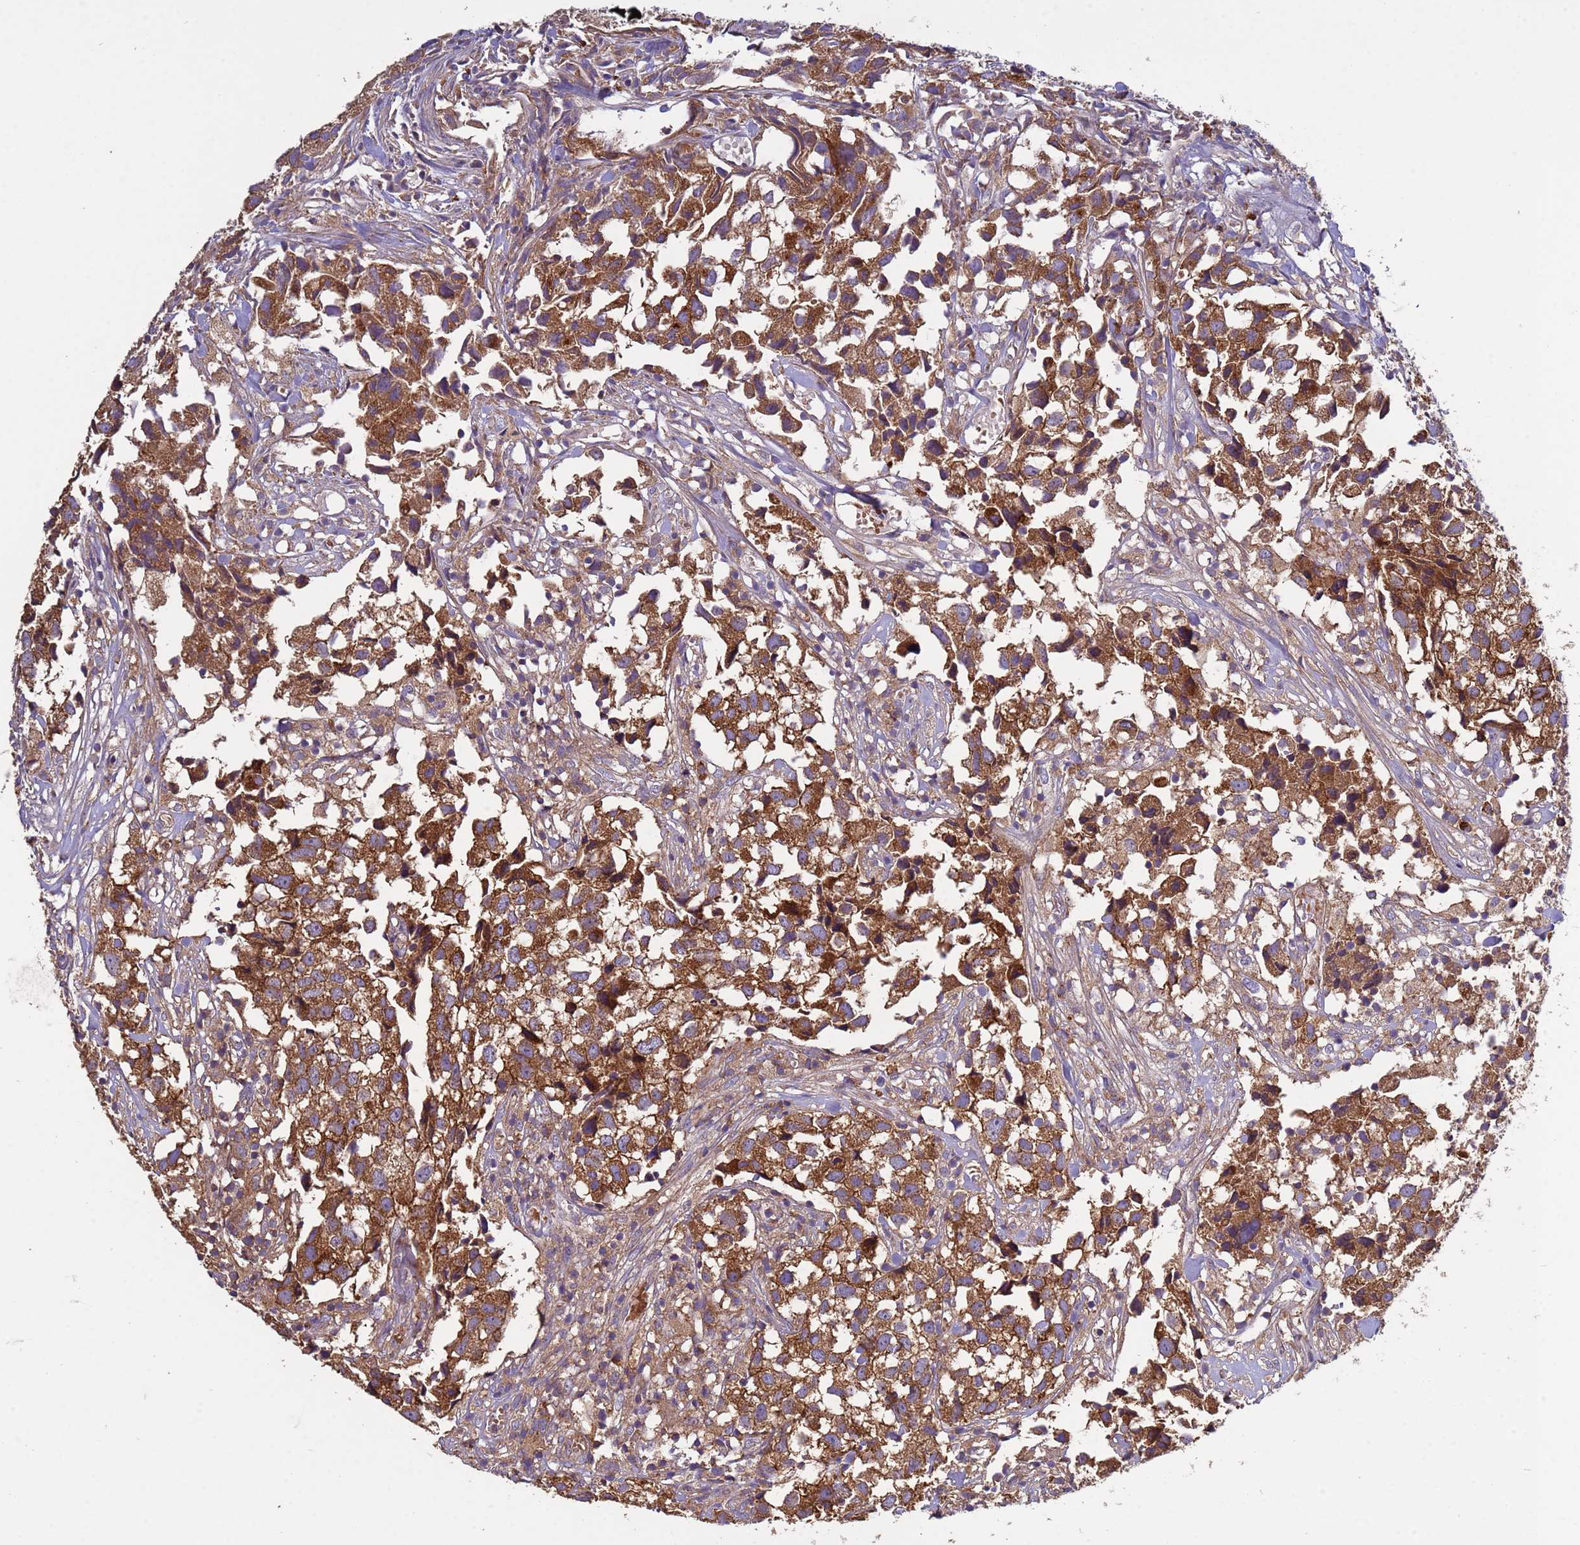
{"staining": {"intensity": "moderate", "quantity": ">75%", "location": "cytoplasmic/membranous"}, "tissue": "urothelial cancer", "cell_type": "Tumor cells", "image_type": "cancer", "snomed": [{"axis": "morphology", "description": "Urothelial carcinoma, High grade"}, {"axis": "topography", "description": "Urinary bladder"}], "caption": "Immunohistochemistry (IHC) of urothelial cancer reveals medium levels of moderate cytoplasmic/membranous positivity in approximately >75% of tumor cells.", "gene": "RAB10", "patient": {"sex": "female", "age": 75}}